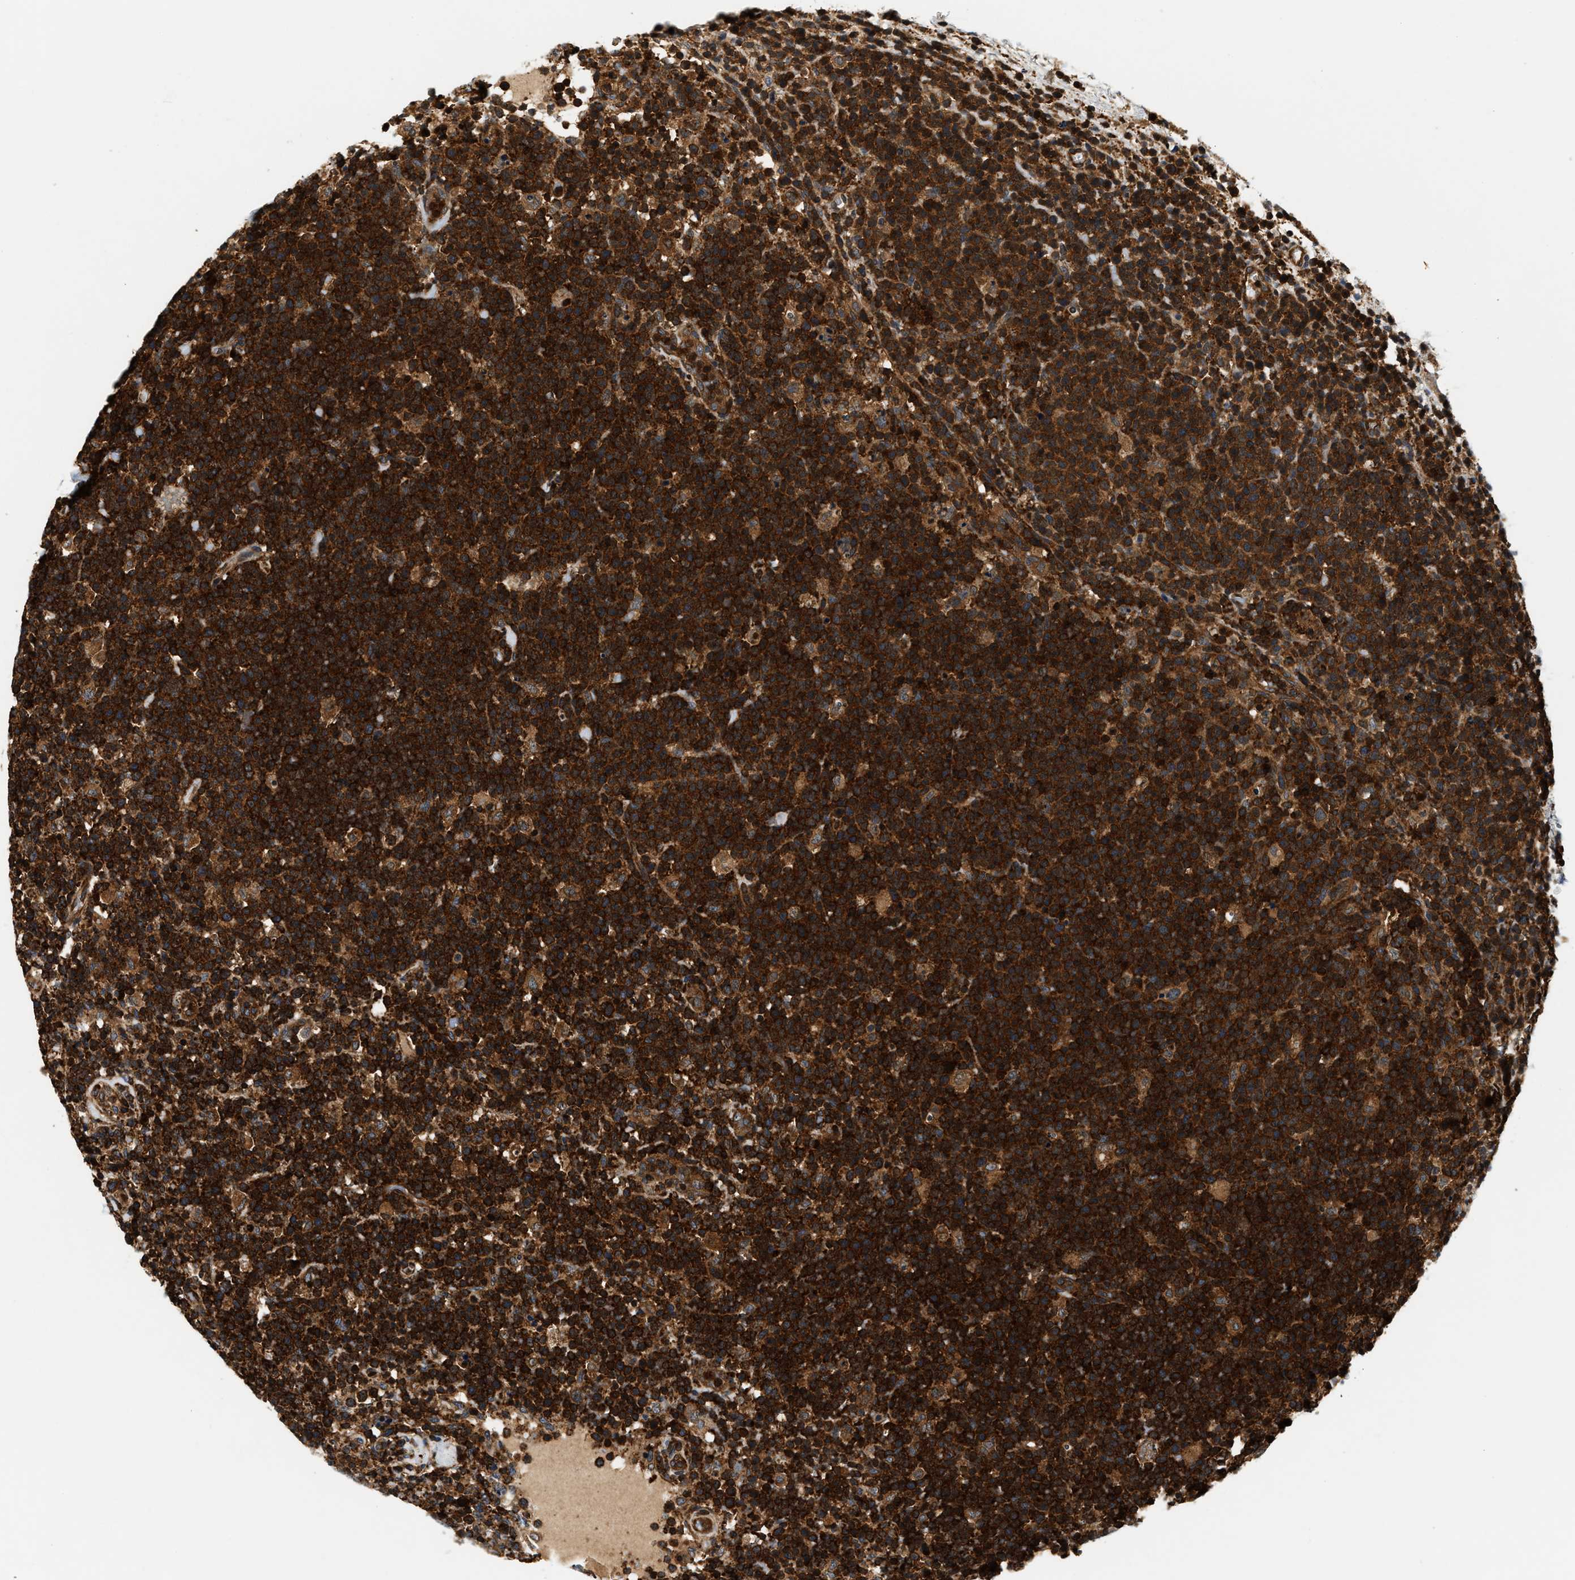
{"staining": {"intensity": "strong", "quantity": ">75%", "location": "cytoplasmic/membranous"}, "tissue": "lymphoma", "cell_type": "Tumor cells", "image_type": "cancer", "snomed": [{"axis": "morphology", "description": "Malignant lymphoma, non-Hodgkin's type, High grade"}, {"axis": "topography", "description": "Lymph node"}], "caption": "An IHC micrograph of neoplastic tissue is shown. Protein staining in brown labels strong cytoplasmic/membranous positivity in high-grade malignant lymphoma, non-Hodgkin's type within tumor cells. (brown staining indicates protein expression, while blue staining denotes nuclei).", "gene": "SAMD9", "patient": {"sex": "male", "age": 61}}